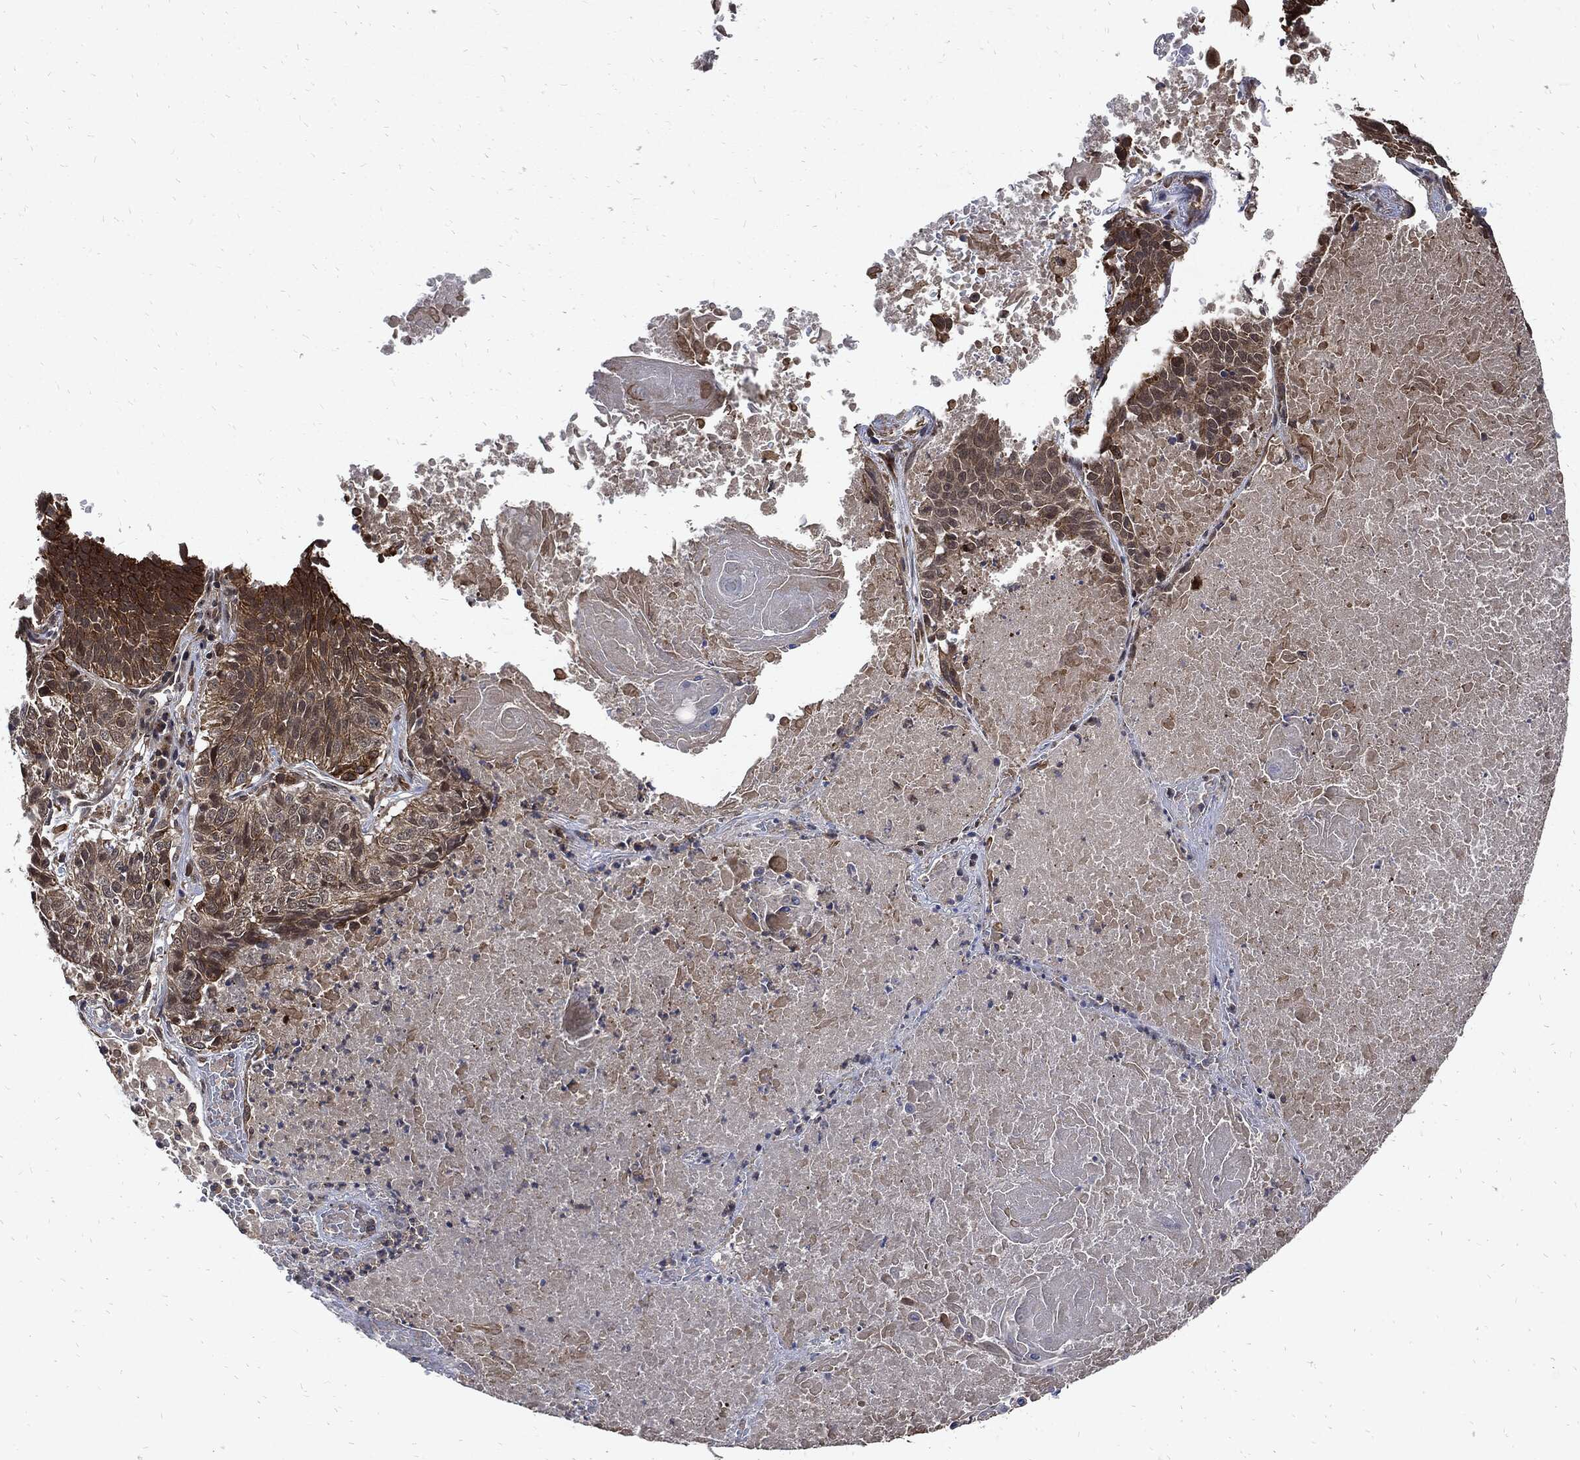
{"staining": {"intensity": "moderate", "quantity": "25%-75%", "location": "cytoplasmic/membranous"}, "tissue": "lung cancer", "cell_type": "Tumor cells", "image_type": "cancer", "snomed": [{"axis": "morphology", "description": "Squamous cell carcinoma, NOS"}, {"axis": "topography", "description": "Lung"}], "caption": "Brown immunohistochemical staining in lung squamous cell carcinoma reveals moderate cytoplasmic/membranous positivity in approximately 25%-75% of tumor cells.", "gene": "DCTN1", "patient": {"sex": "male", "age": 64}}